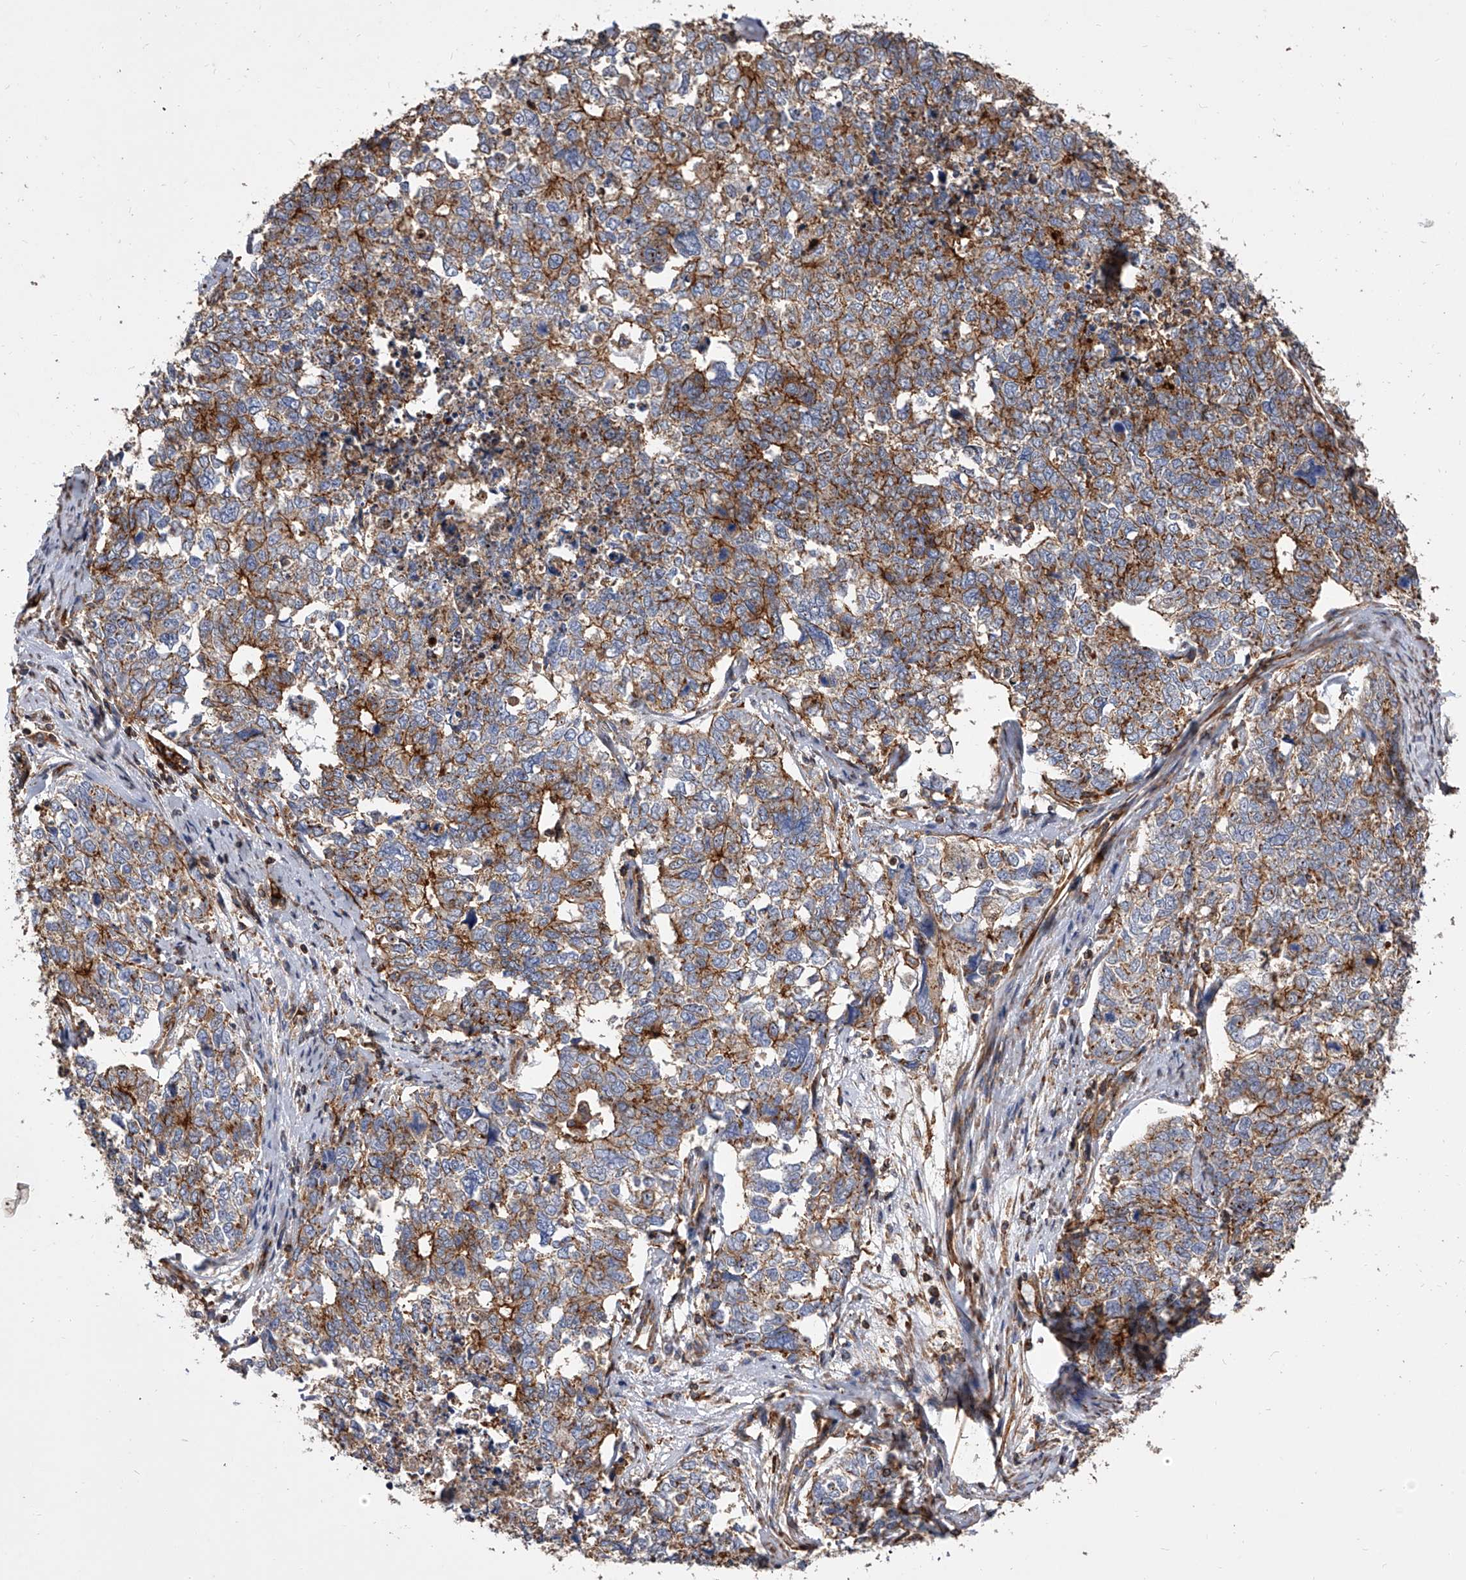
{"staining": {"intensity": "moderate", "quantity": ">75%", "location": "cytoplasmic/membranous"}, "tissue": "cervical cancer", "cell_type": "Tumor cells", "image_type": "cancer", "snomed": [{"axis": "morphology", "description": "Squamous cell carcinoma, NOS"}, {"axis": "topography", "description": "Cervix"}], "caption": "An image of human cervical cancer stained for a protein displays moderate cytoplasmic/membranous brown staining in tumor cells. The staining was performed using DAB (3,3'-diaminobenzidine), with brown indicating positive protein expression. Nuclei are stained blue with hematoxylin.", "gene": "PISD", "patient": {"sex": "female", "age": 63}}